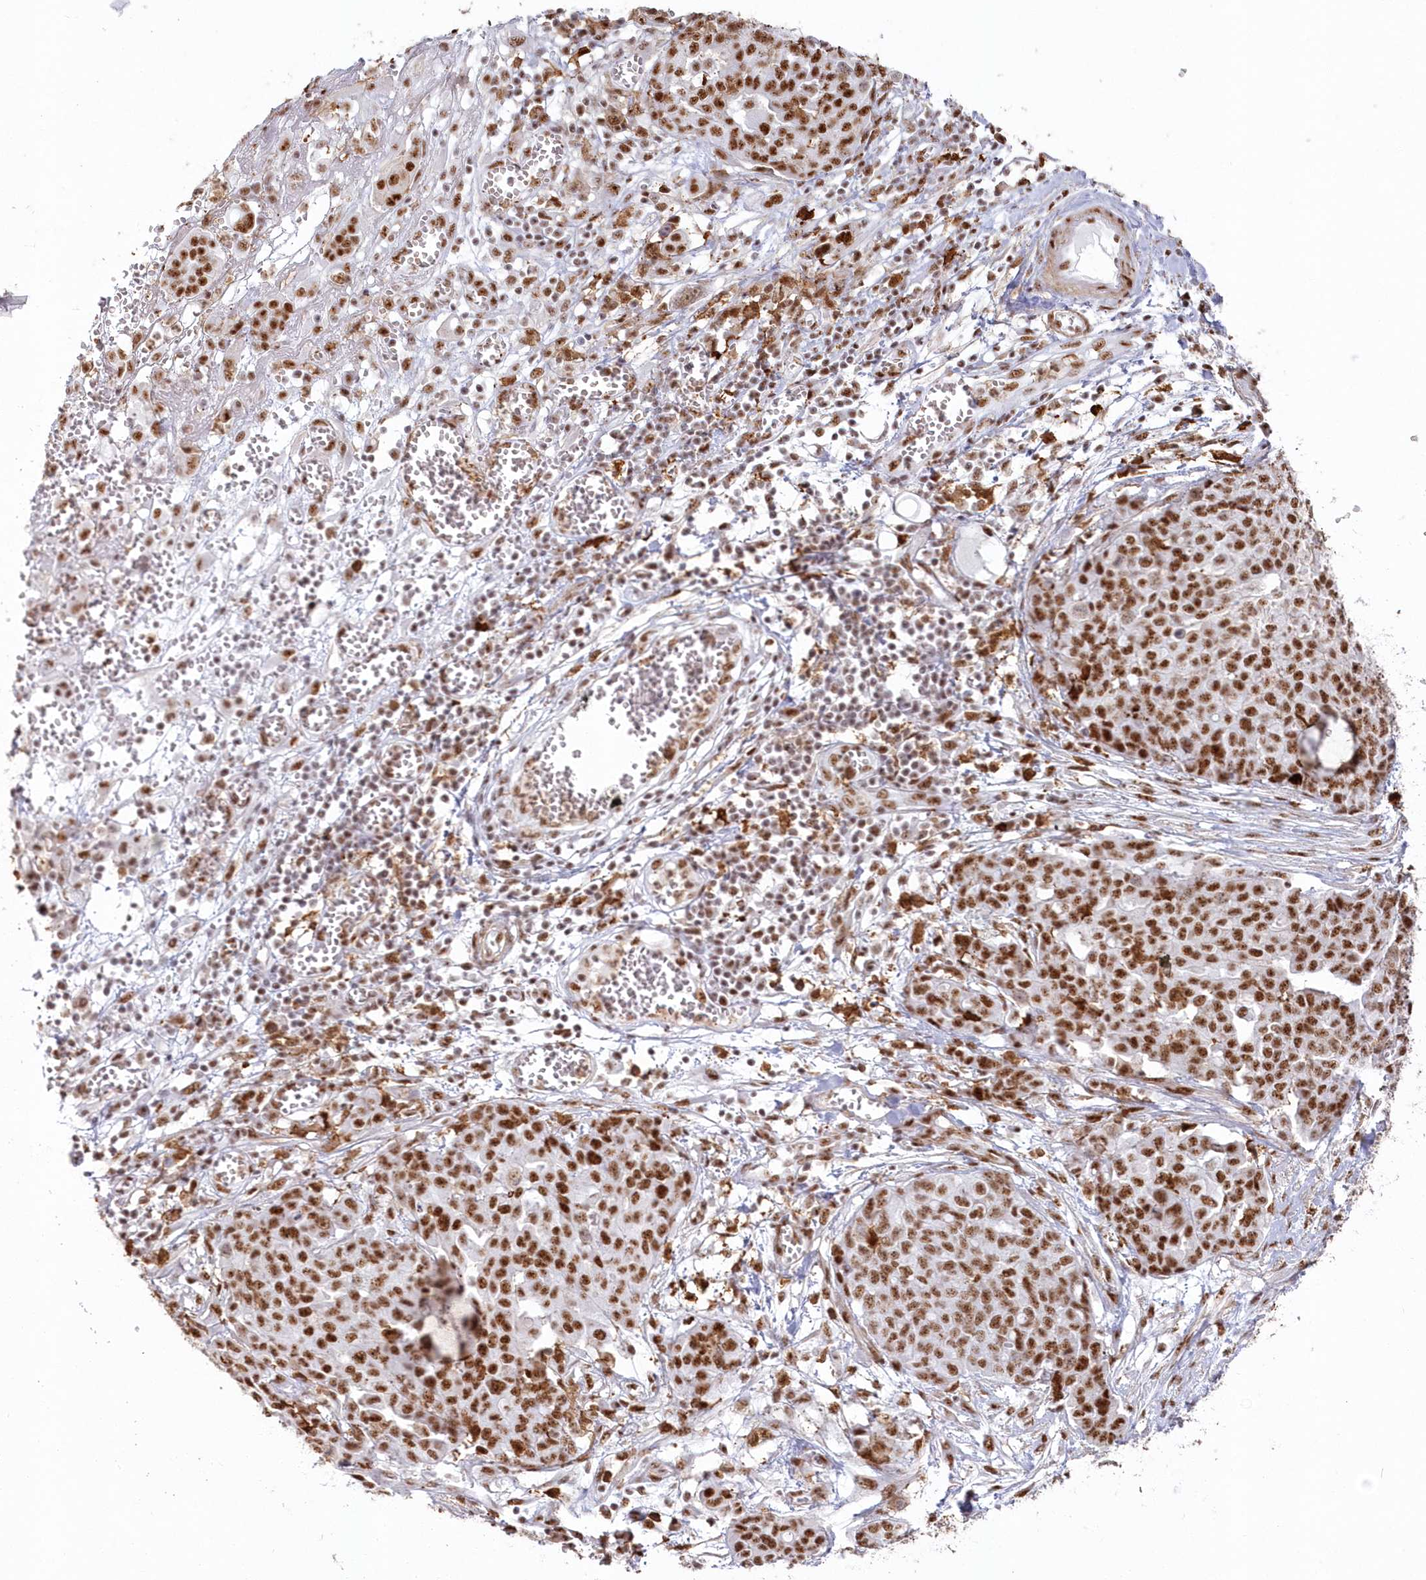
{"staining": {"intensity": "strong", "quantity": ">75%", "location": "nuclear"}, "tissue": "ovarian cancer", "cell_type": "Tumor cells", "image_type": "cancer", "snomed": [{"axis": "morphology", "description": "Cystadenocarcinoma, serous, NOS"}, {"axis": "topography", "description": "Soft tissue"}, {"axis": "topography", "description": "Ovary"}], "caption": "This is a histology image of immunohistochemistry (IHC) staining of ovarian cancer (serous cystadenocarcinoma), which shows strong positivity in the nuclear of tumor cells.", "gene": "DDX46", "patient": {"sex": "female", "age": 57}}